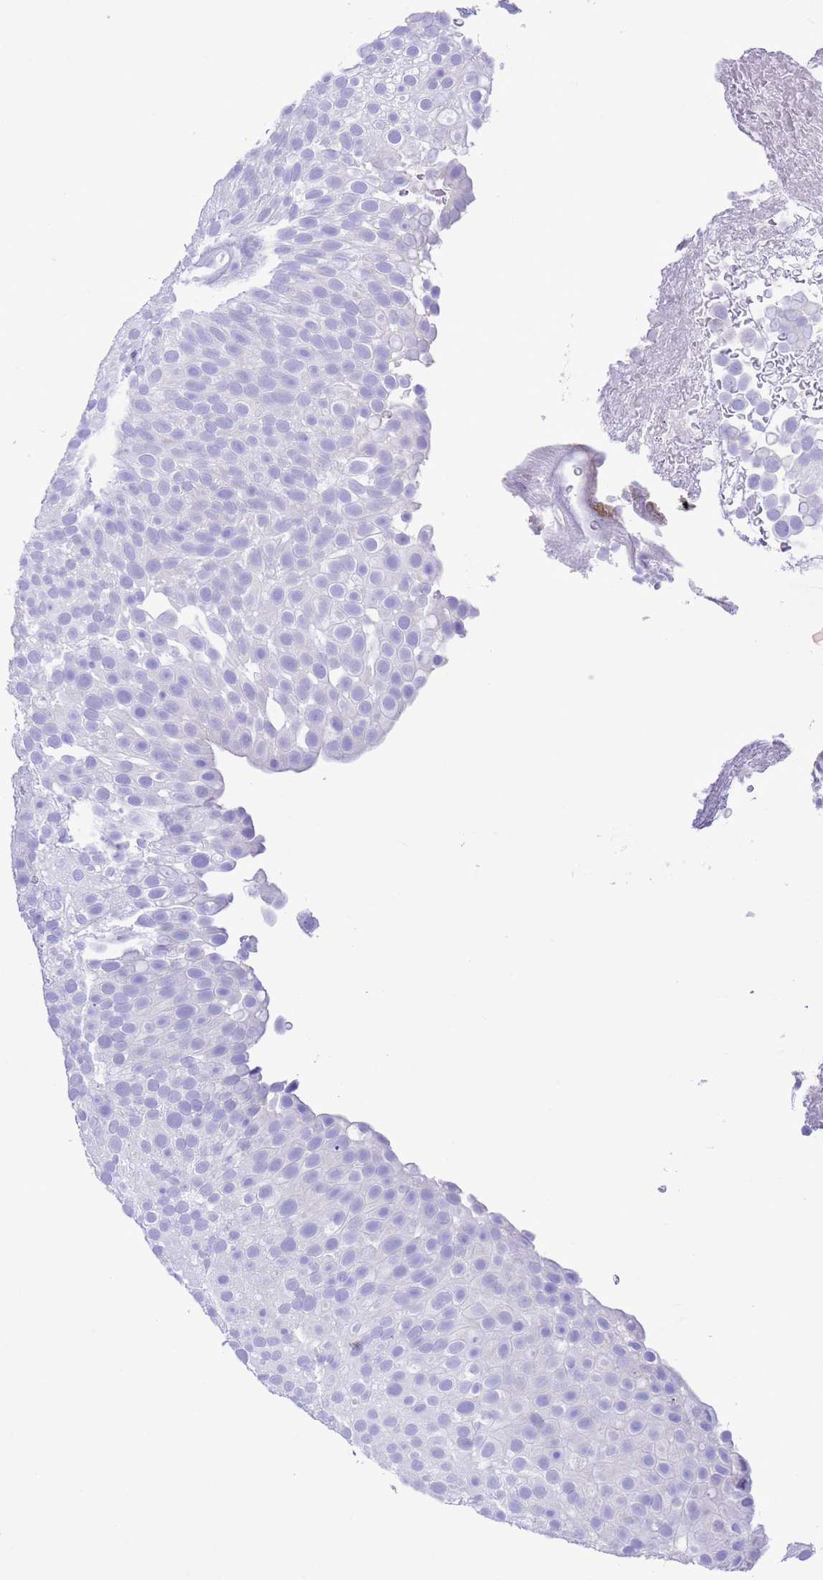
{"staining": {"intensity": "negative", "quantity": "none", "location": "none"}, "tissue": "urothelial cancer", "cell_type": "Tumor cells", "image_type": "cancer", "snomed": [{"axis": "morphology", "description": "Urothelial carcinoma, Low grade"}, {"axis": "topography", "description": "Urinary bladder"}], "caption": "IHC histopathology image of urothelial cancer stained for a protein (brown), which exhibits no positivity in tumor cells.", "gene": "GSTM1", "patient": {"sex": "male", "age": 78}}